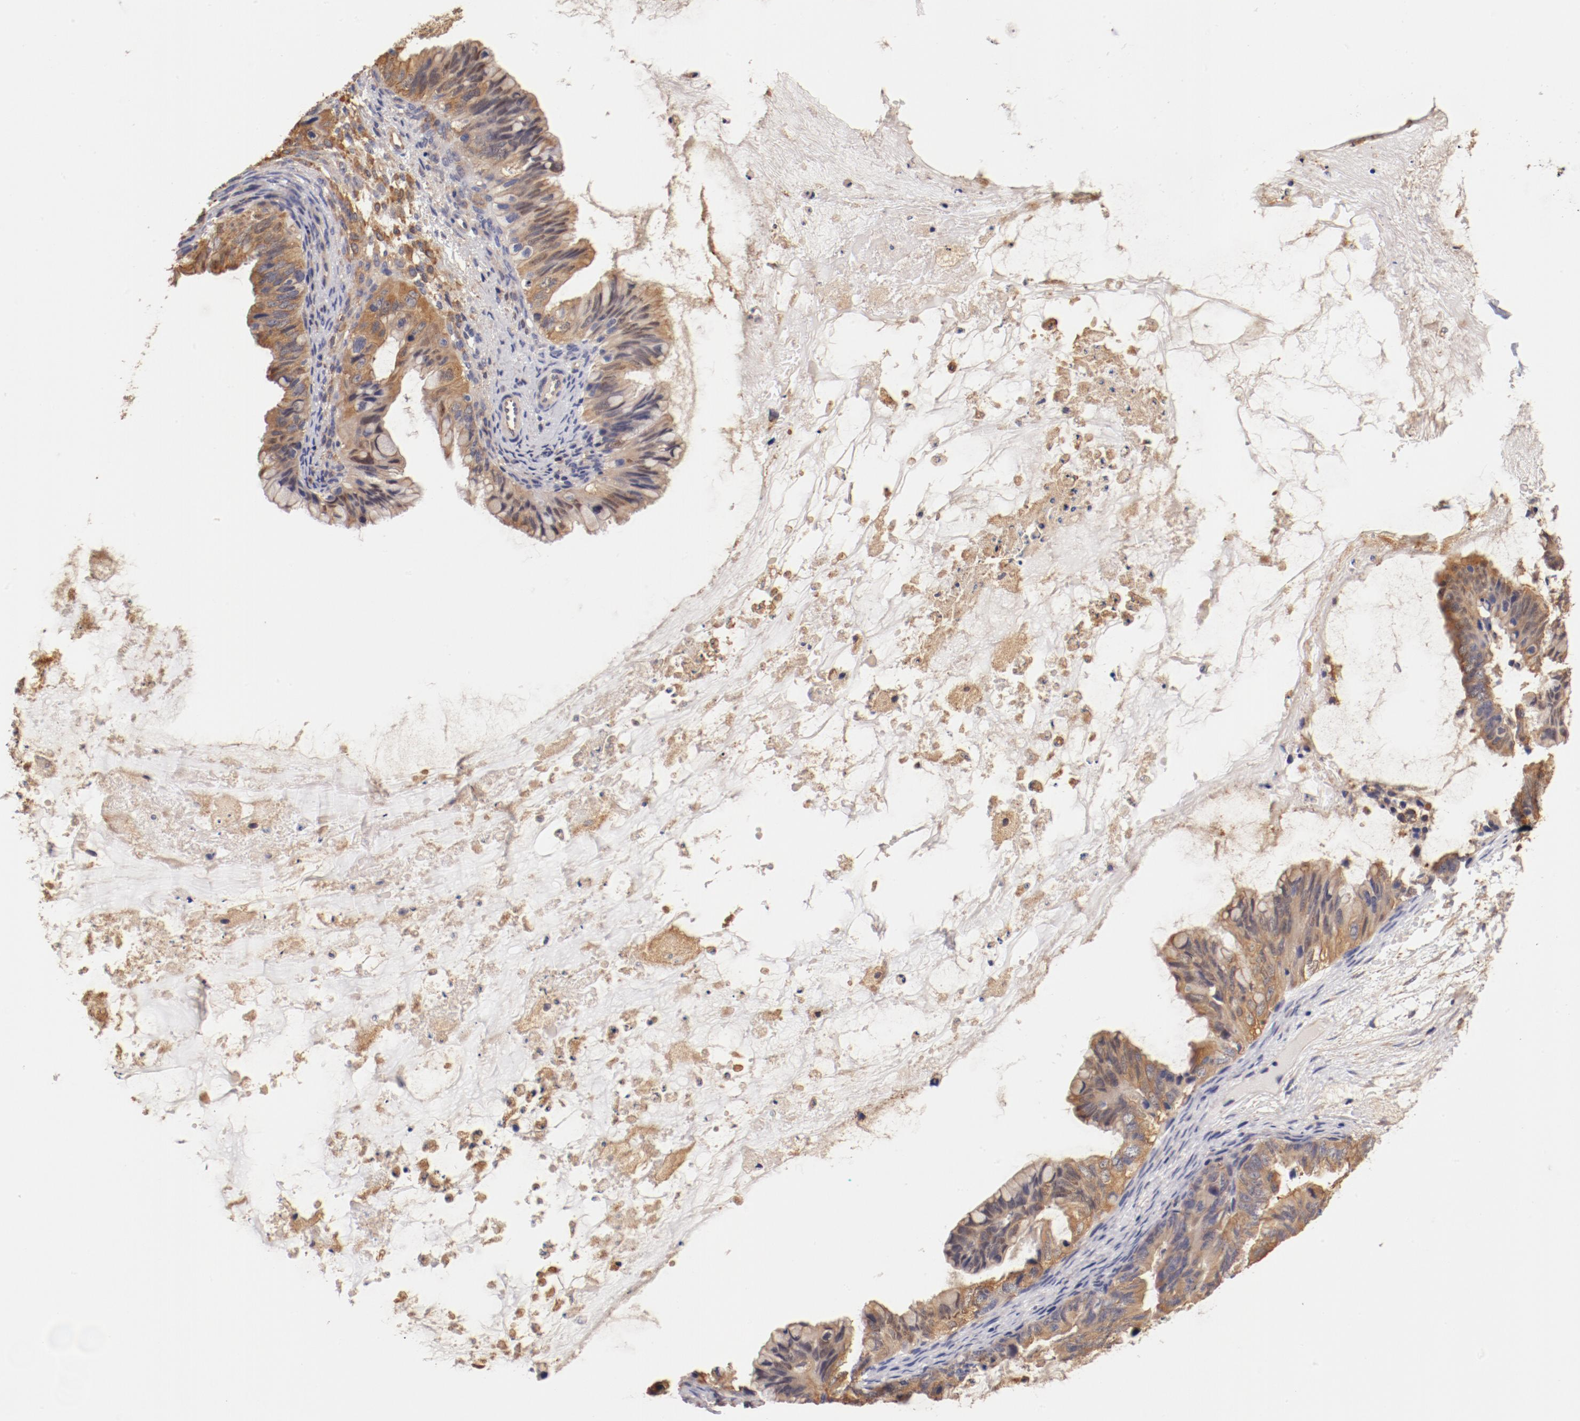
{"staining": {"intensity": "moderate", "quantity": ">75%", "location": "cytoplasmic/membranous"}, "tissue": "ovarian cancer", "cell_type": "Tumor cells", "image_type": "cancer", "snomed": [{"axis": "morphology", "description": "Cystadenocarcinoma, mucinous, NOS"}, {"axis": "topography", "description": "Ovary"}], "caption": "Protein staining by immunohistochemistry demonstrates moderate cytoplasmic/membranous staining in about >75% of tumor cells in ovarian cancer. The staining is performed using DAB (3,3'-diaminobenzidine) brown chromogen to label protein expression. The nuclei are counter-stained blue using hematoxylin.", "gene": "FCMR", "patient": {"sex": "female", "age": 36}}